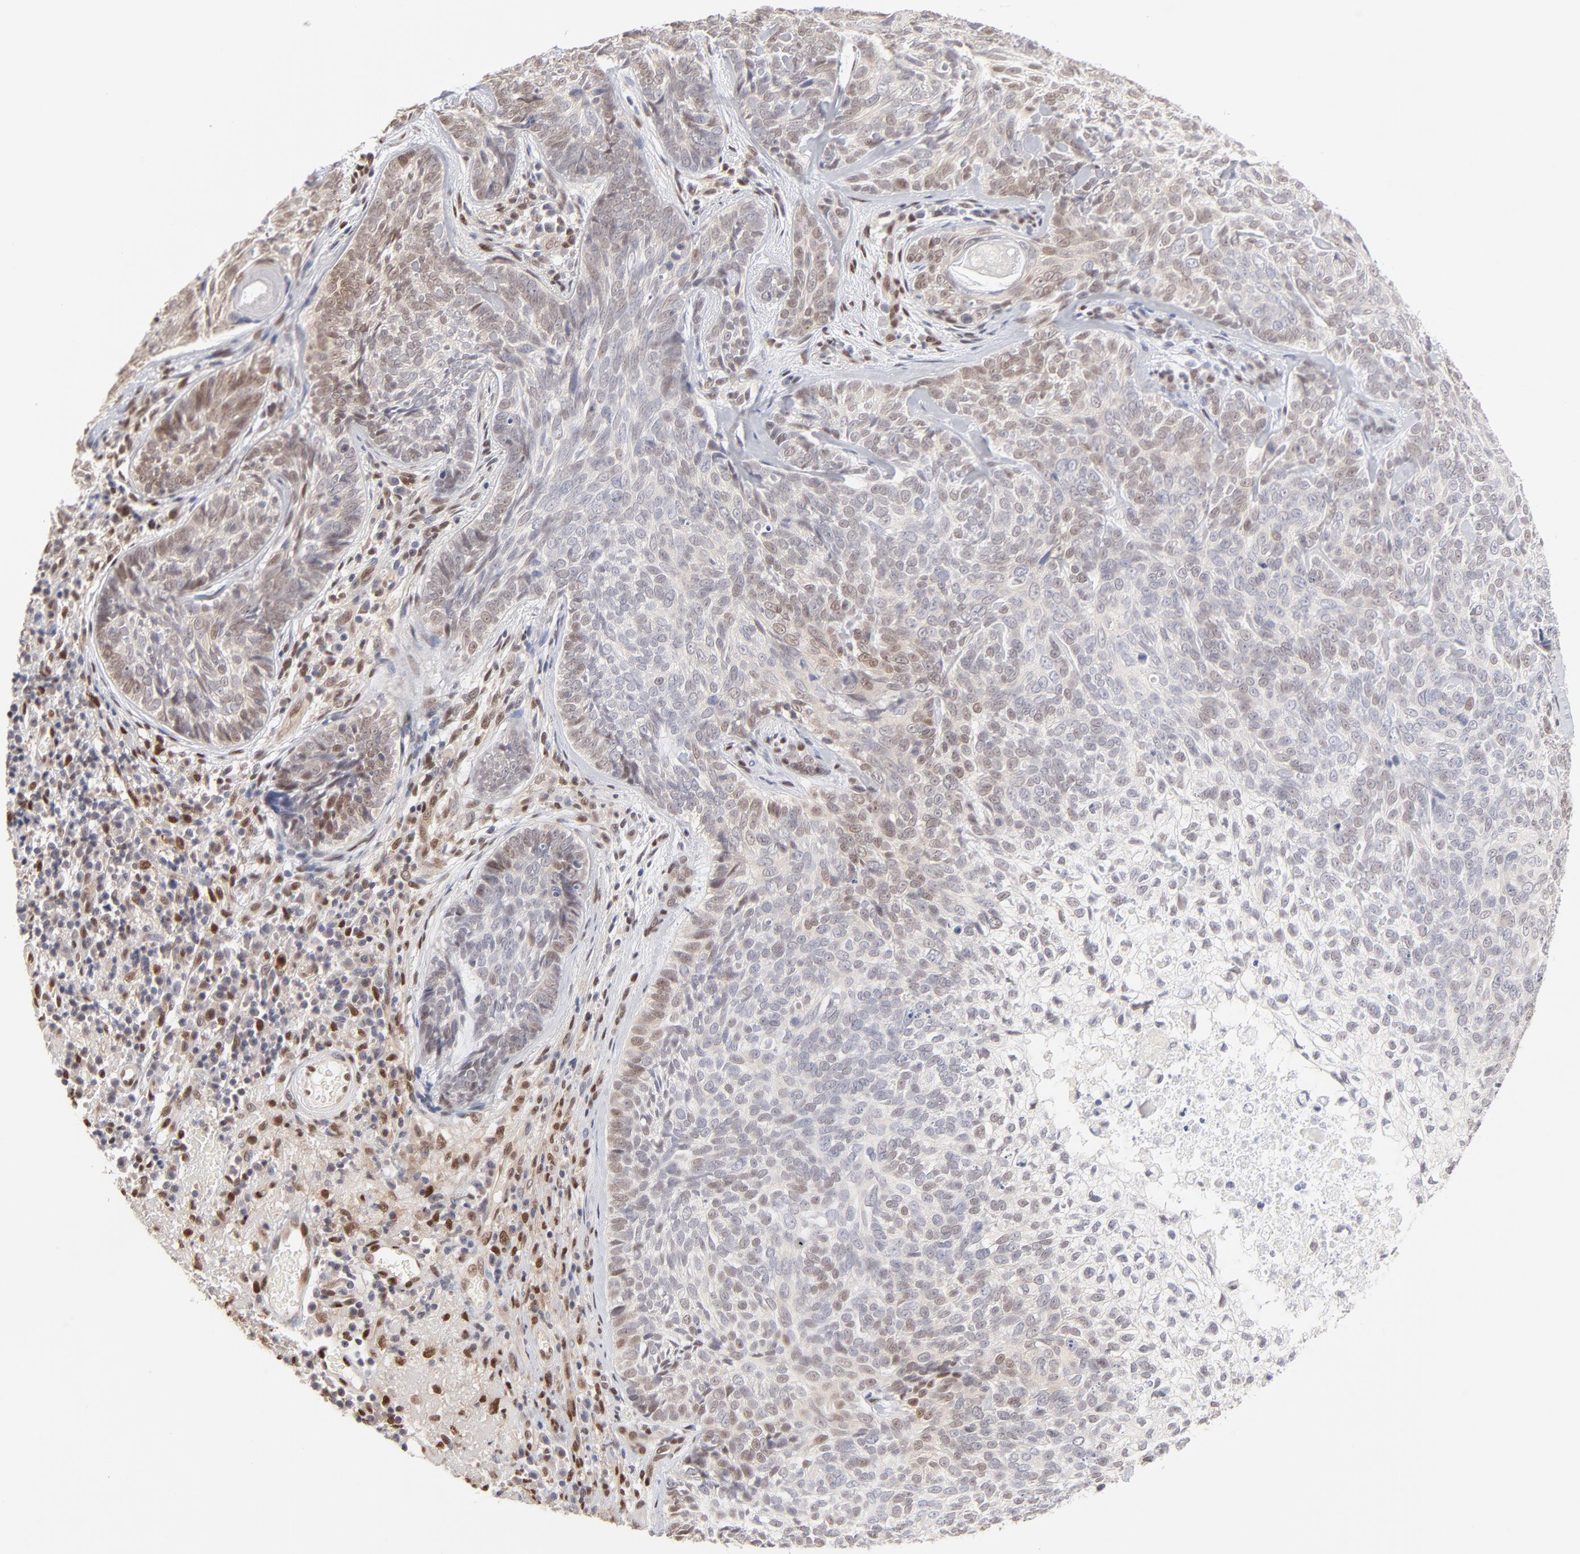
{"staining": {"intensity": "negative", "quantity": "none", "location": "none"}, "tissue": "skin cancer", "cell_type": "Tumor cells", "image_type": "cancer", "snomed": [{"axis": "morphology", "description": "Basal cell carcinoma"}, {"axis": "topography", "description": "Skin"}], "caption": "Immunohistochemistry (IHC) micrograph of human skin cancer stained for a protein (brown), which demonstrates no staining in tumor cells.", "gene": "STAT3", "patient": {"sex": "male", "age": 72}}